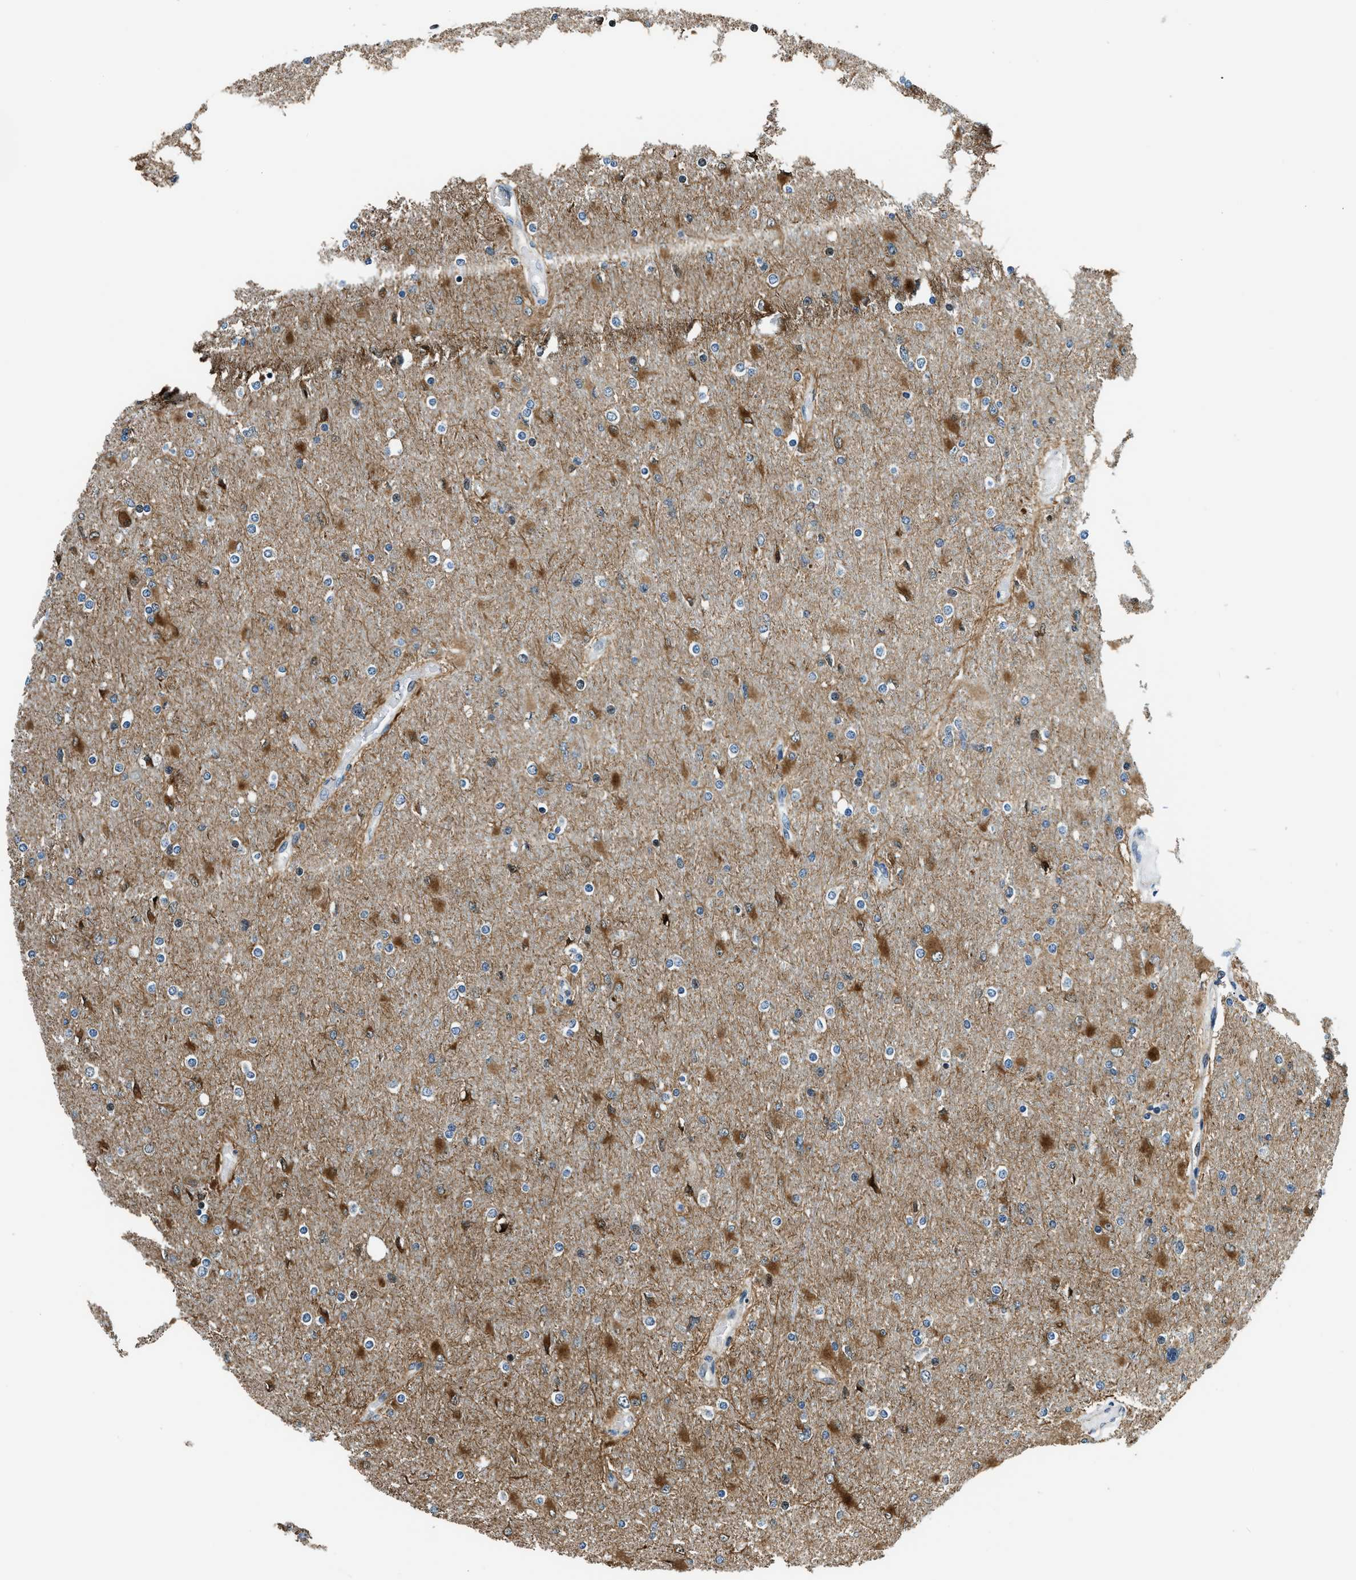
{"staining": {"intensity": "moderate", "quantity": "<25%", "location": "cytoplasmic/membranous"}, "tissue": "glioma", "cell_type": "Tumor cells", "image_type": "cancer", "snomed": [{"axis": "morphology", "description": "Glioma, malignant, High grade"}, {"axis": "topography", "description": "Cerebral cortex"}], "caption": "A high-resolution photomicrograph shows IHC staining of malignant glioma (high-grade), which displays moderate cytoplasmic/membranous expression in about <25% of tumor cells.", "gene": "YWHAE", "patient": {"sex": "female", "age": 36}}